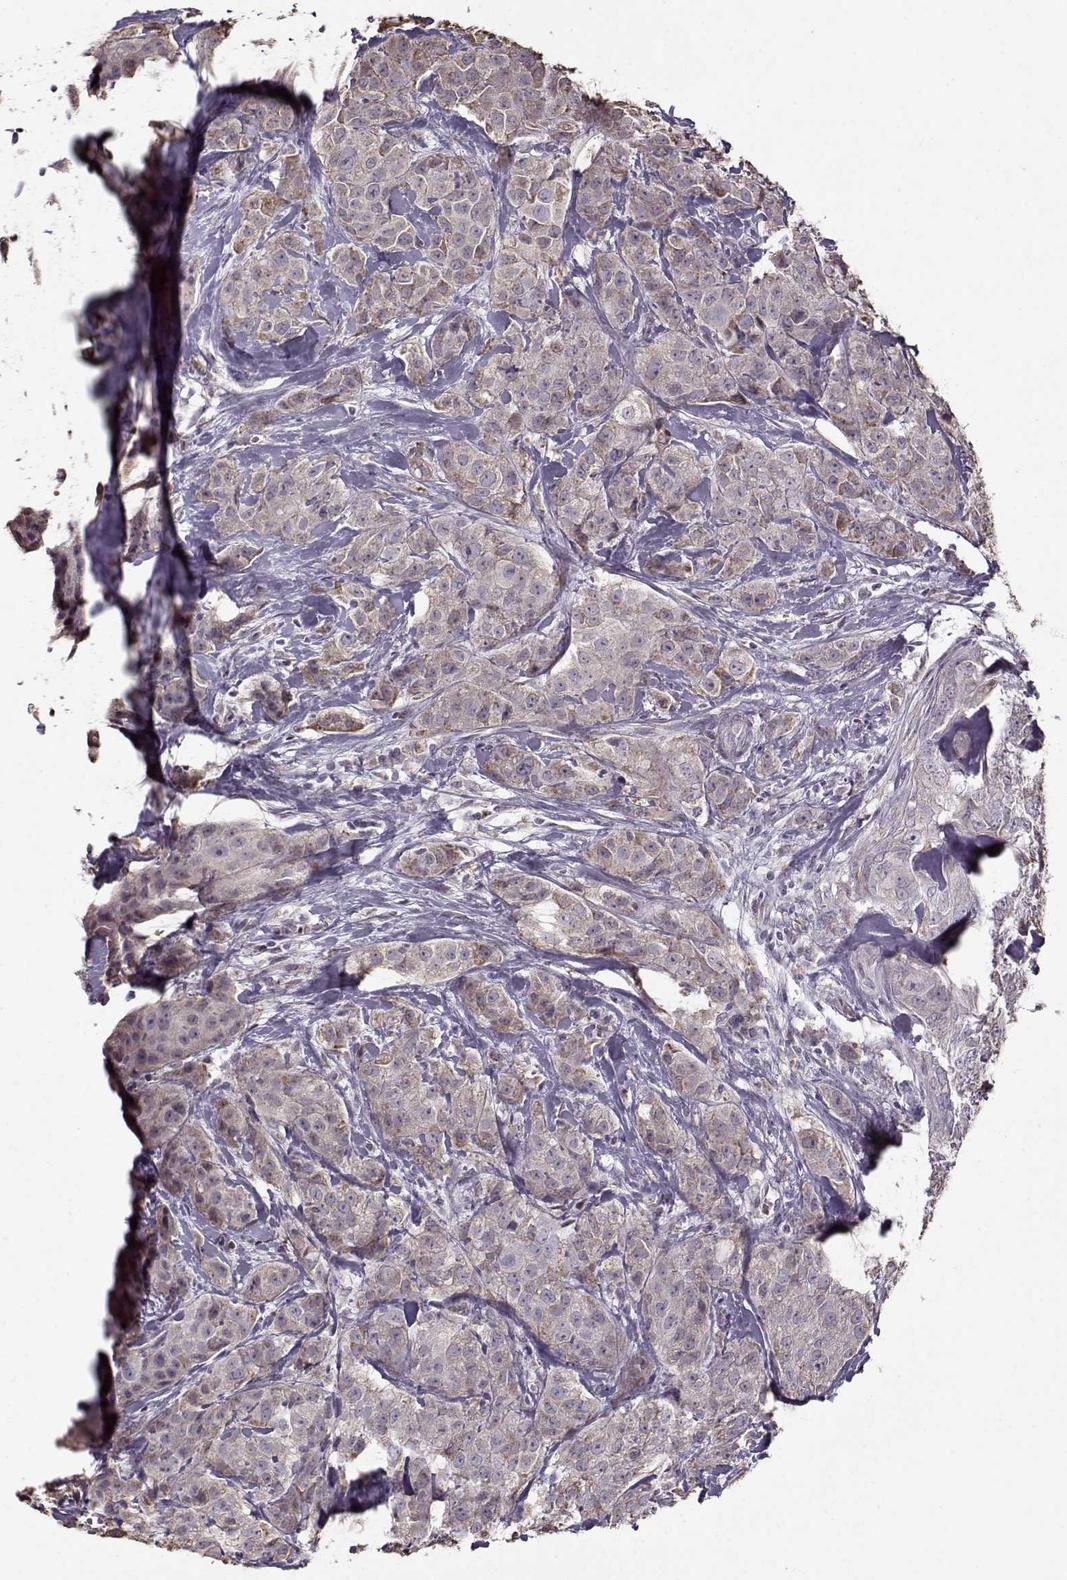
{"staining": {"intensity": "moderate", "quantity": "25%-75%", "location": "cytoplasmic/membranous"}, "tissue": "breast cancer", "cell_type": "Tumor cells", "image_type": "cancer", "snomed": [{"axis": "morphology", "description": "Duct carcinoma"}, {"axis": "topography", "description": "Breast"}], "caption": "Immunohistochemistry (IHC) staining of infiltrating ductal carcinoma (breast), which demonstrates medium levels of moderate cytoplasmic/membranous expression in approximately 25%-75% of tumor cells indicating moderate cytoplasmic/membranous protein positivity. The staining was performed using DAB (brown) for protein detection and nuclei were counterstained in hematoxylin (blue).", "gene": "LAMA2", "patient": {"sex": "female", "age": 43}}